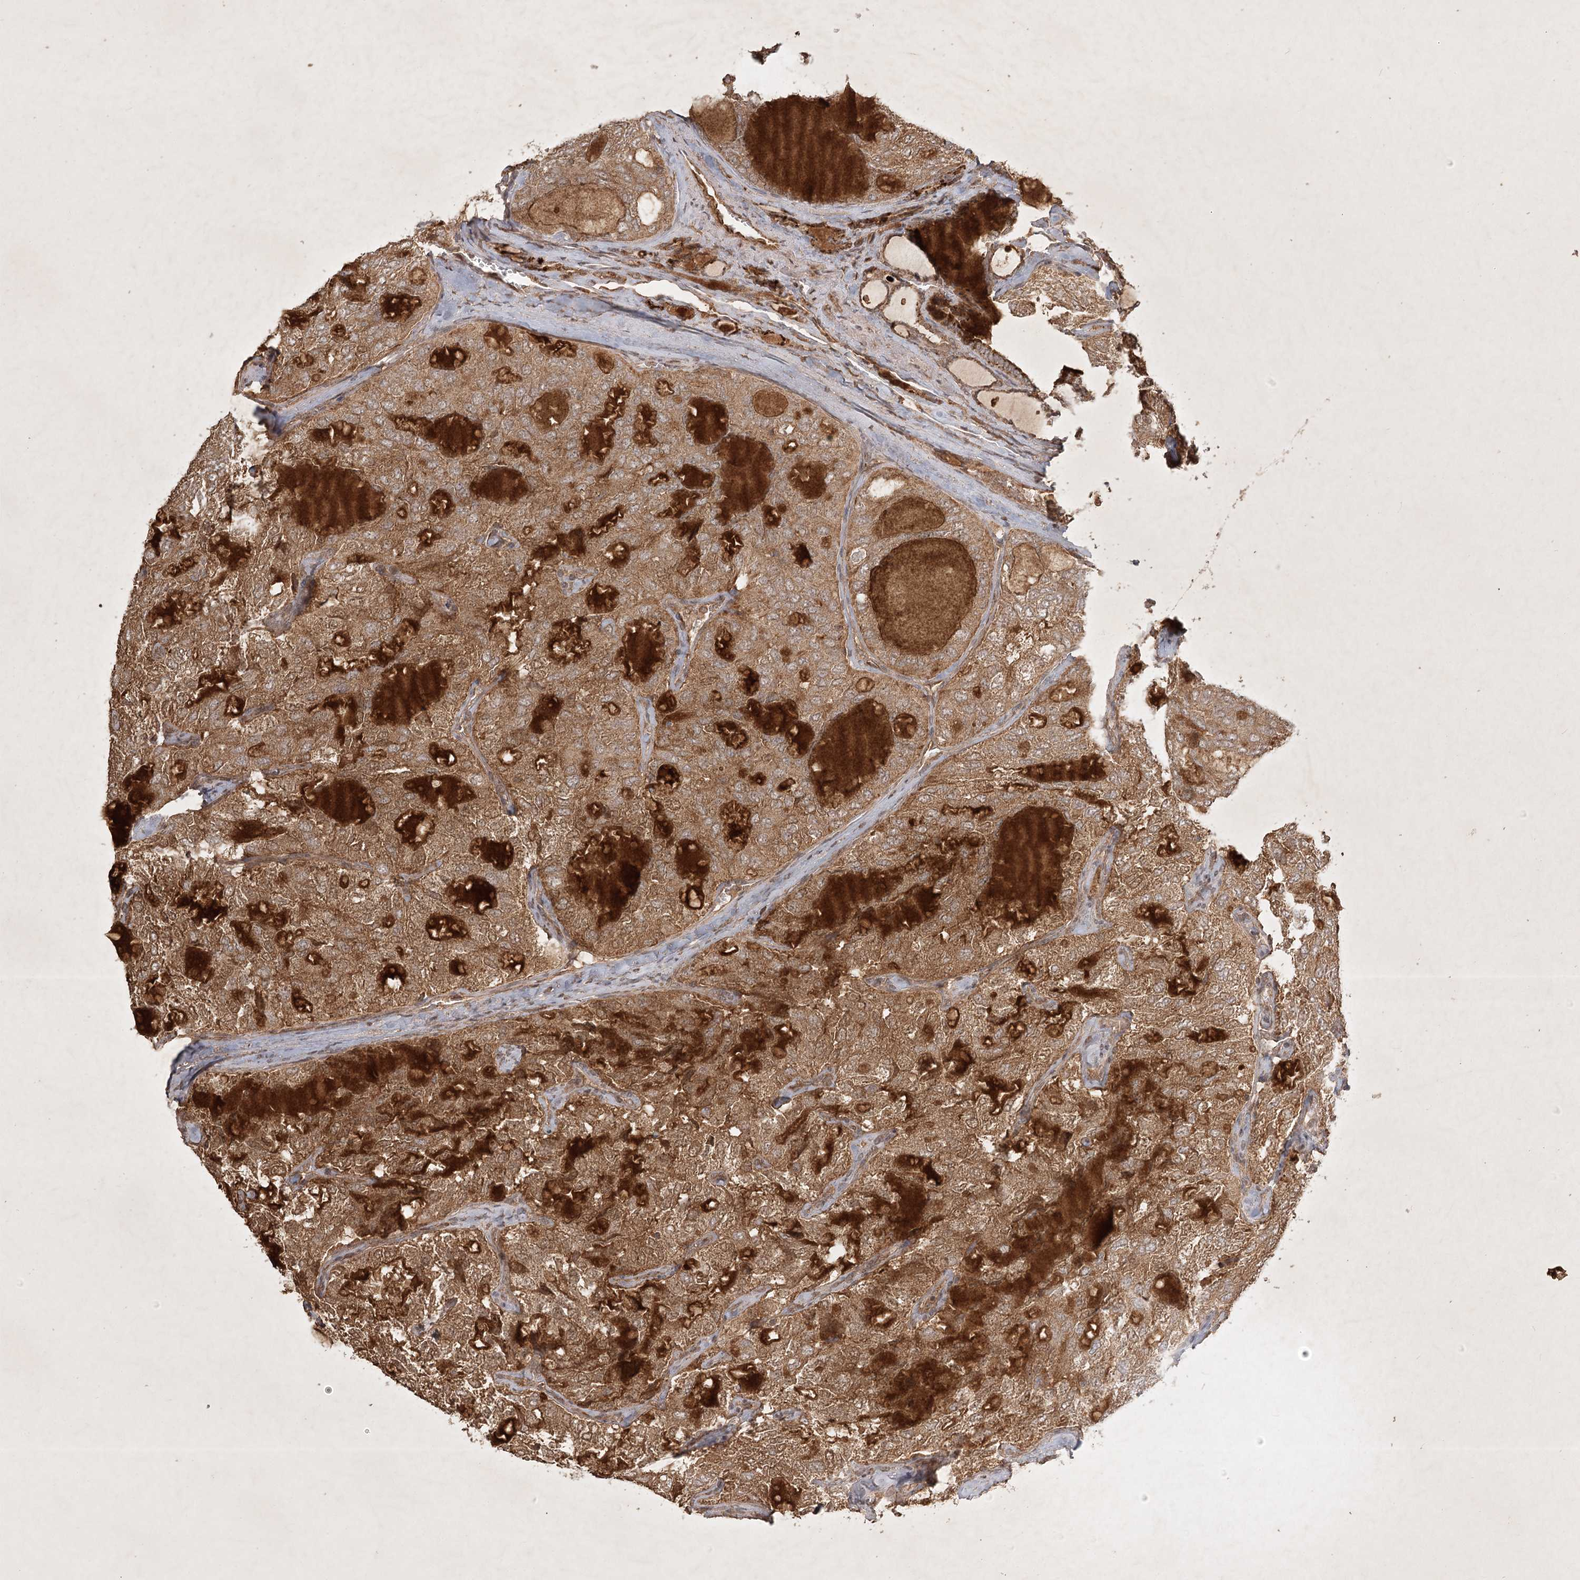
{"staining": {"intensity": "moderate", "quantity": ">75%", "location": "cytoplasmic/membranous"}, "tissue": "thyroid cancer", "cell_type": "Tumor cells", "image_type": "cancer", "snomed": [{"axis": "morphology", "description": "Follicular adenoma carcinoma, NOS"}, {"axis": "topography", "description": "Thyroid gland"}], "caption": "The image shows a brown stain indicating the presence of a protein in the cytoplasmic/membranous of tumor cells in thyroid cancer.", "gene": "ARL13A", "patient": {"sex": "male", "age": 75}}